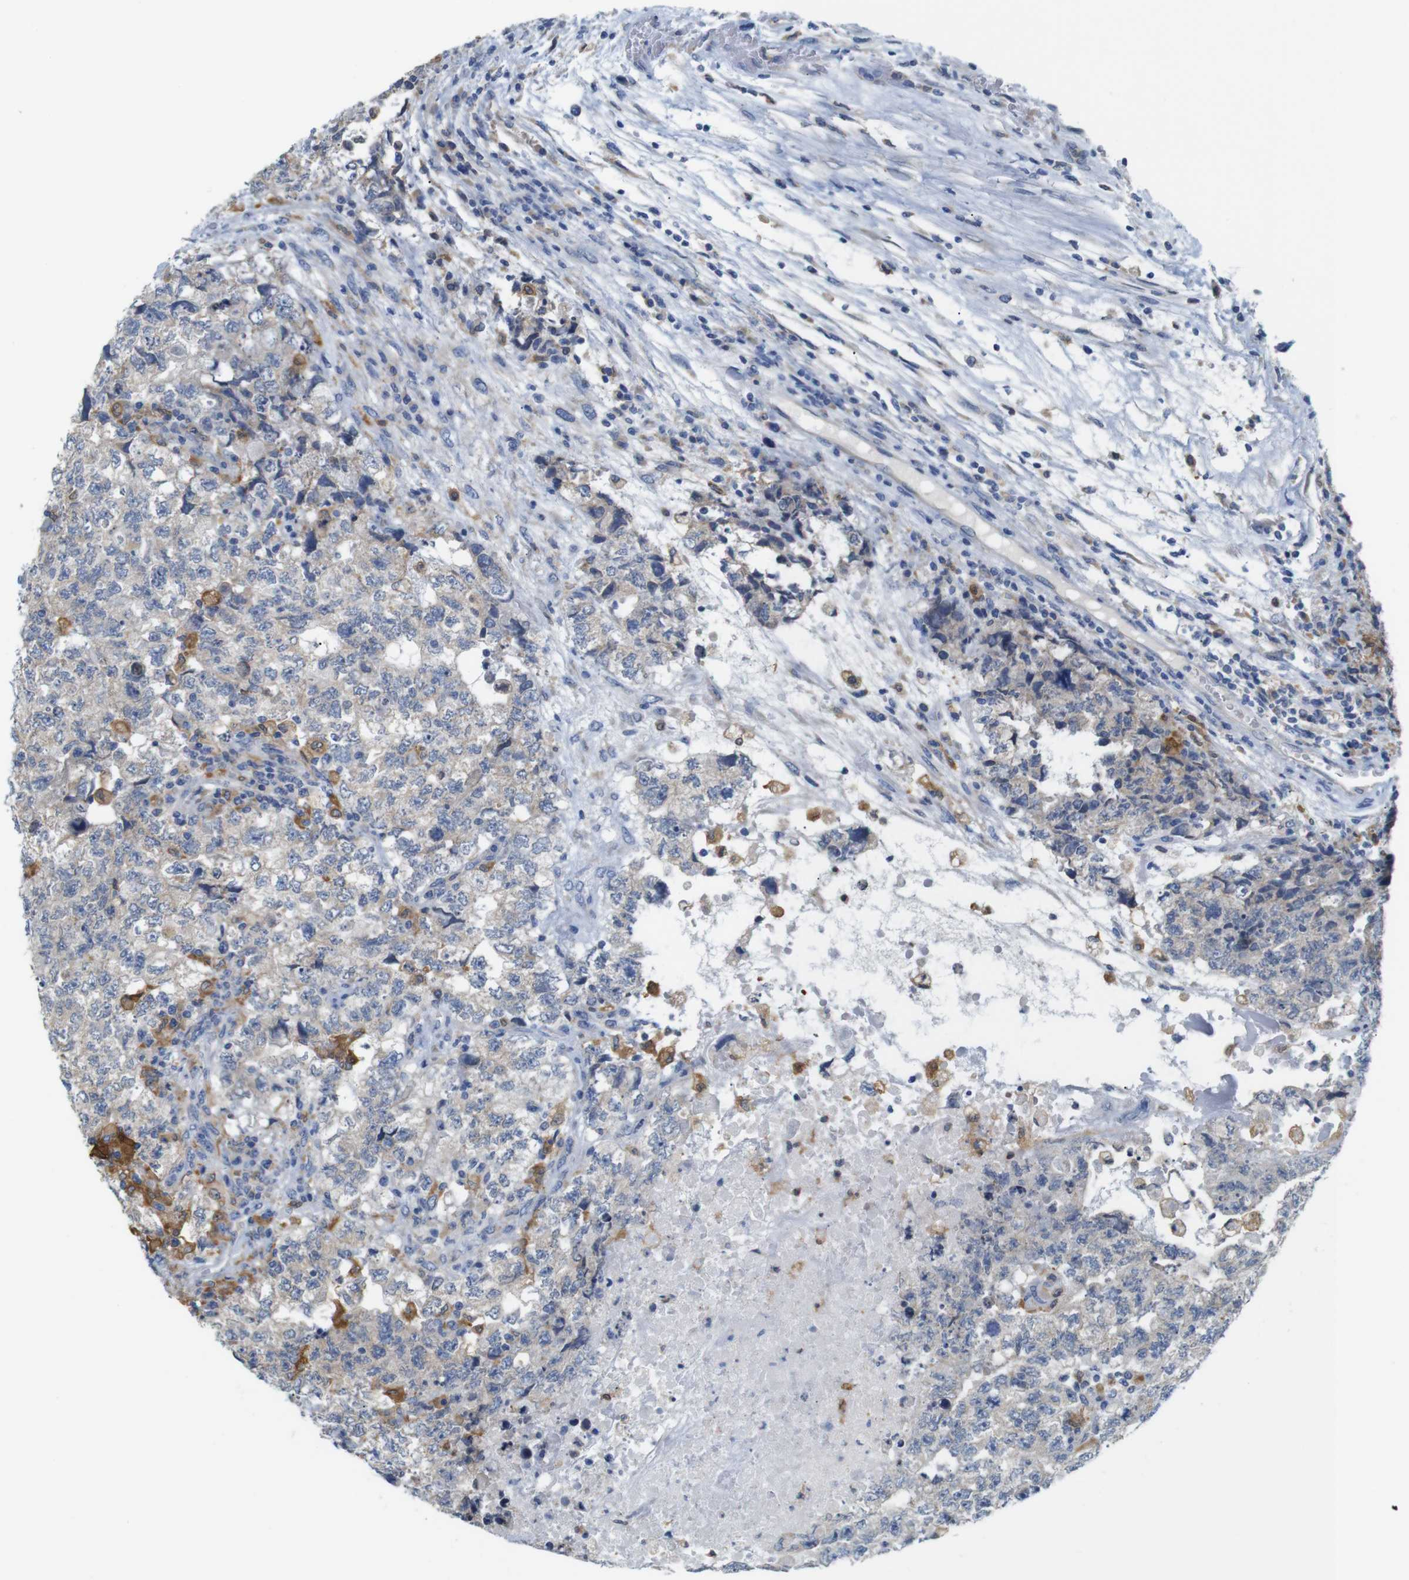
{"staining": {"intensity": "moderate", "quantity": "<25%", "location": "cytoplasmic/membranous"}, "tissue": "testis cancer", "cell_type": "Tumor cells", "image_type": "cancer", "snomed": [{"axis": "morphology", "description": "Carcinoma, Embryonal, NOS"}, {"axis": "topography", "description": "Testis"}], "caption": "An immunohistochemistry (IHC) photomicrograph of neoplastic tissue is shown. Protein staining in brown shows moderate cytoplasmic/membranous positivity in testis cancer (embryonal carcinoma) within tumor cells.", "gene": "NEBL", "patient": {"sex": "male", "age": 36}}